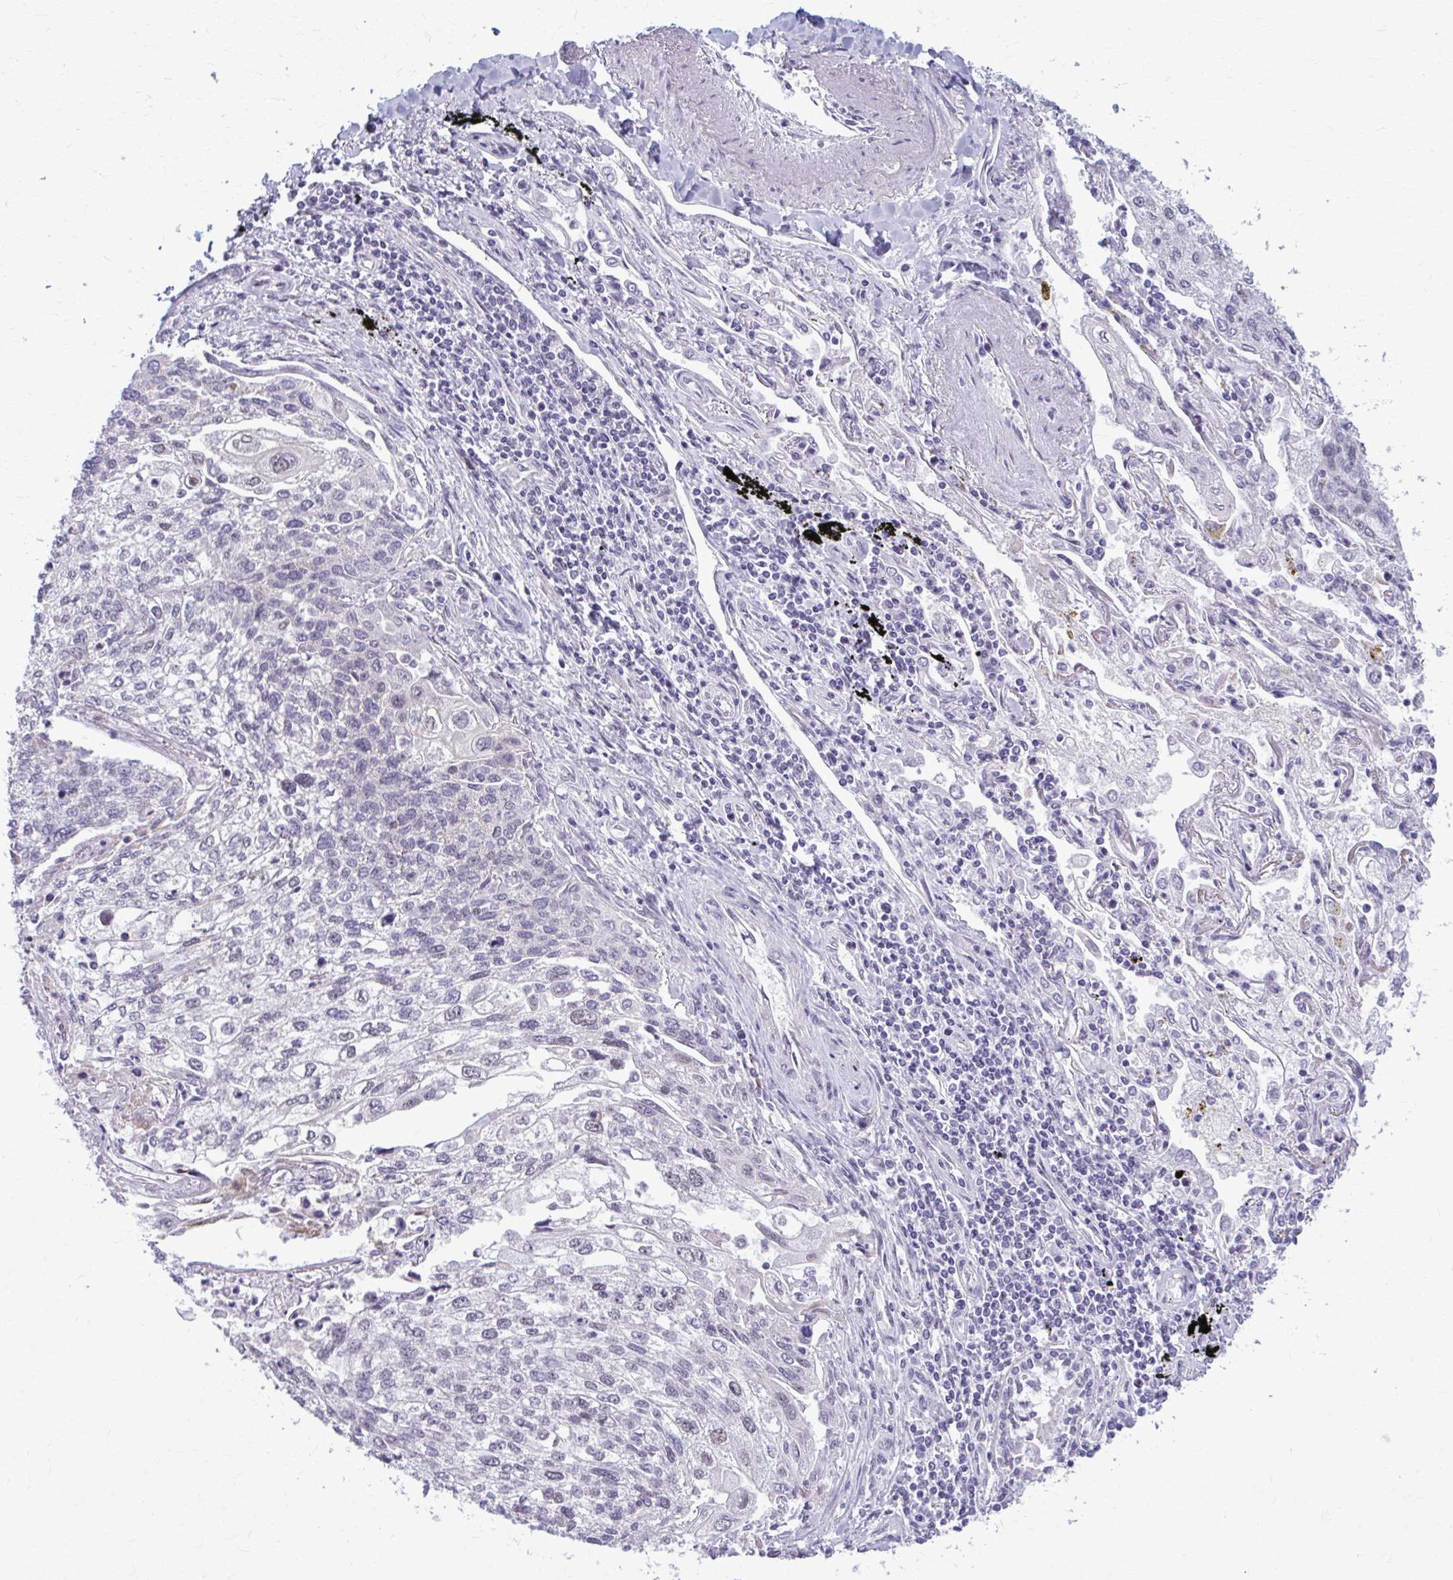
{"staining": {"intensity": "negative", "quantity": "none", "location": "none"}, "tissue": "lung cancer", "cell_type": "Tumor cells", "image_type": "cancer", "snomed": [{"axis": "morphology", "description": "Squamous cell carcinoma, NOS"}, {"axis": "topography", "description": "Lung"}], "caption": "High power microscopy histopathology image of an immunohistochemistry image of squamous cell carcinoma (lung), revealing no significant staining in tumor cells.", "gene": "NUMBL", "patient": {"sex": "male", "age": 74}}